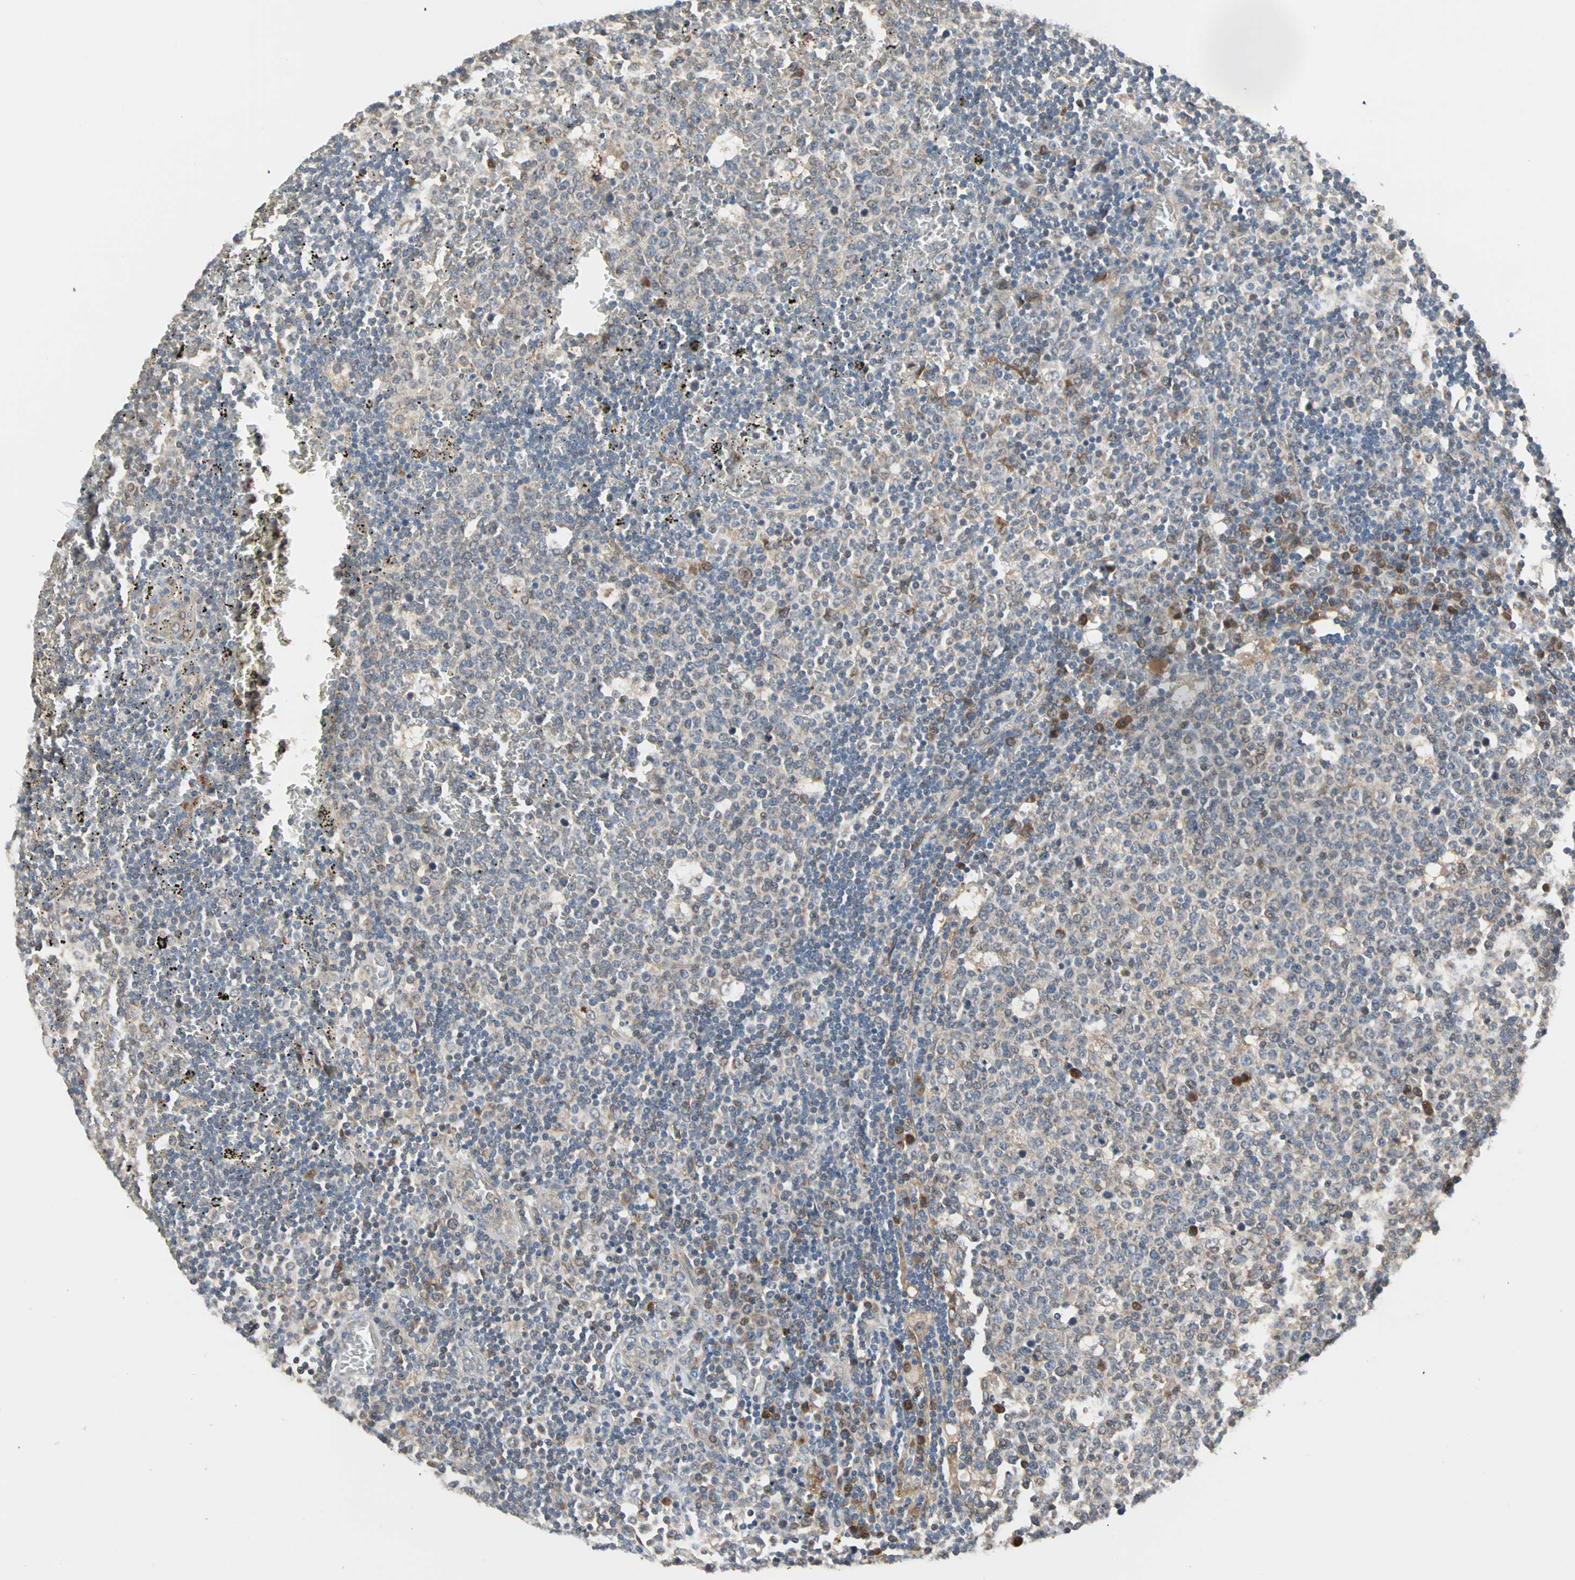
{"staining": {"intensity": "strong", "quantity": "<25%", "location": "cytoplasmic/membranous"}, "tissue": "lymph node", "cell_type": "Germinal center cells", "image_type": "normal", "snomed": [{"axis": "morphology", "description": "Normal tissue, NOS"}, {"axis": "topography", "description": "Lymph node"}, {"axis": "topography", "description": "Salivary gland"}], "caption": "High-power microscopy captured an immunohistochemistry photomicrograph of unremarkable lymph node, revealing strong cytoplasmic/membranous staining in about <25% of germinal center cells. Immunohistochemistry (ihc) stains the protein in brown and the nuclei are stained blue.", "gene": "SAR1A", "patient": {"sex": "male", "age": 8}}